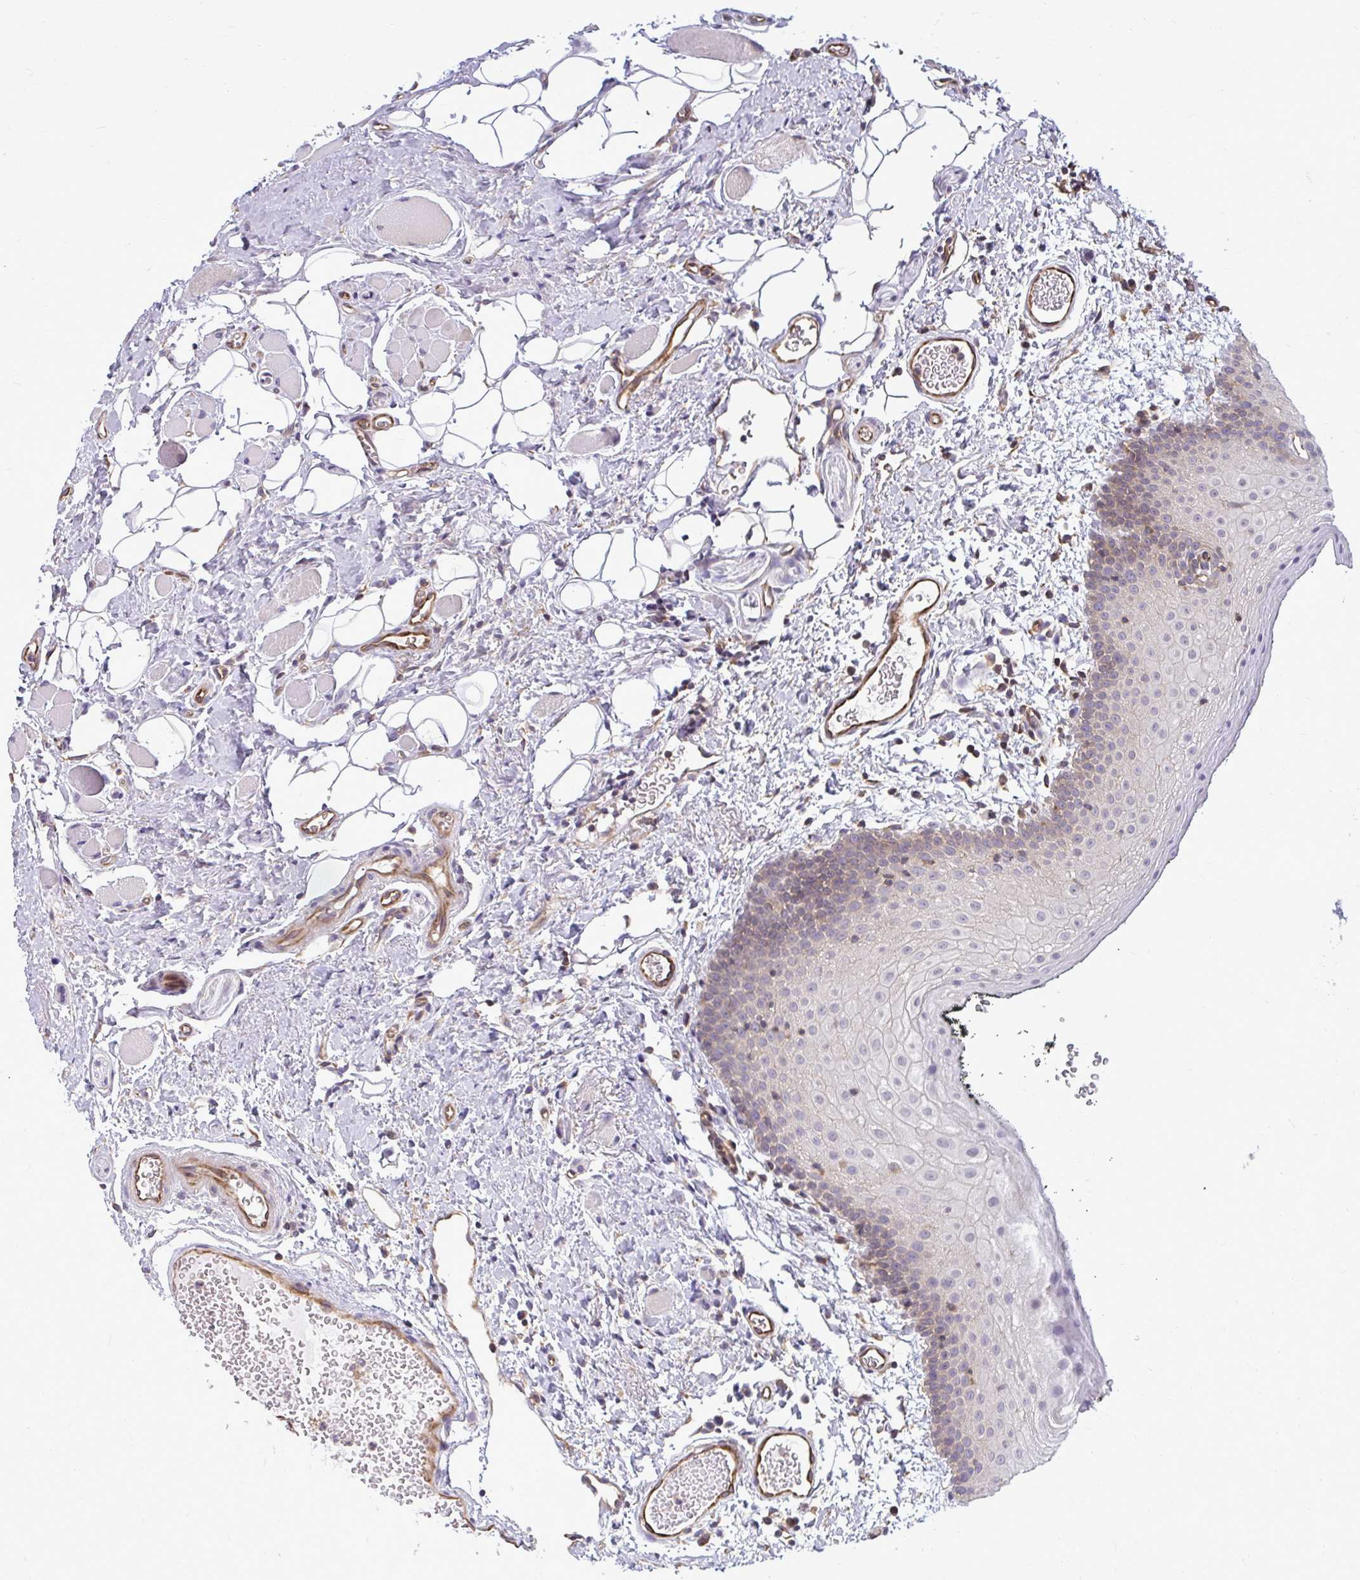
{"staining": {"intensity": "weak", "quantity": "25%-75%", "location": "cytoplasmic/membranous"}, "tissue": "oral mucosa", "cell_type": "Squamous epithelial cells", "image_type": "normal", "snomed": [{"axis": "morphology", "description": "Normal tissue, NOS"}, {"axis": "morphology", "description": "Squamous cell carcinoma, NOS"}, {"axis": "topography", "description": "Oral tissue"}, {"axis": "topography", "description": "Head-Neck"}], "caption": "This histopathology image demonstrates unremarkable oral mucosa stained with immunohistochemistry (IHC) to label a protein in brown. The cytoplasmic/membranous of squamous epithelial cells show weak positivity for the protein. Nuclei are counter-stained blue.", "gene": "FUT10", "patient": {"sex": "male", "age": 58}}